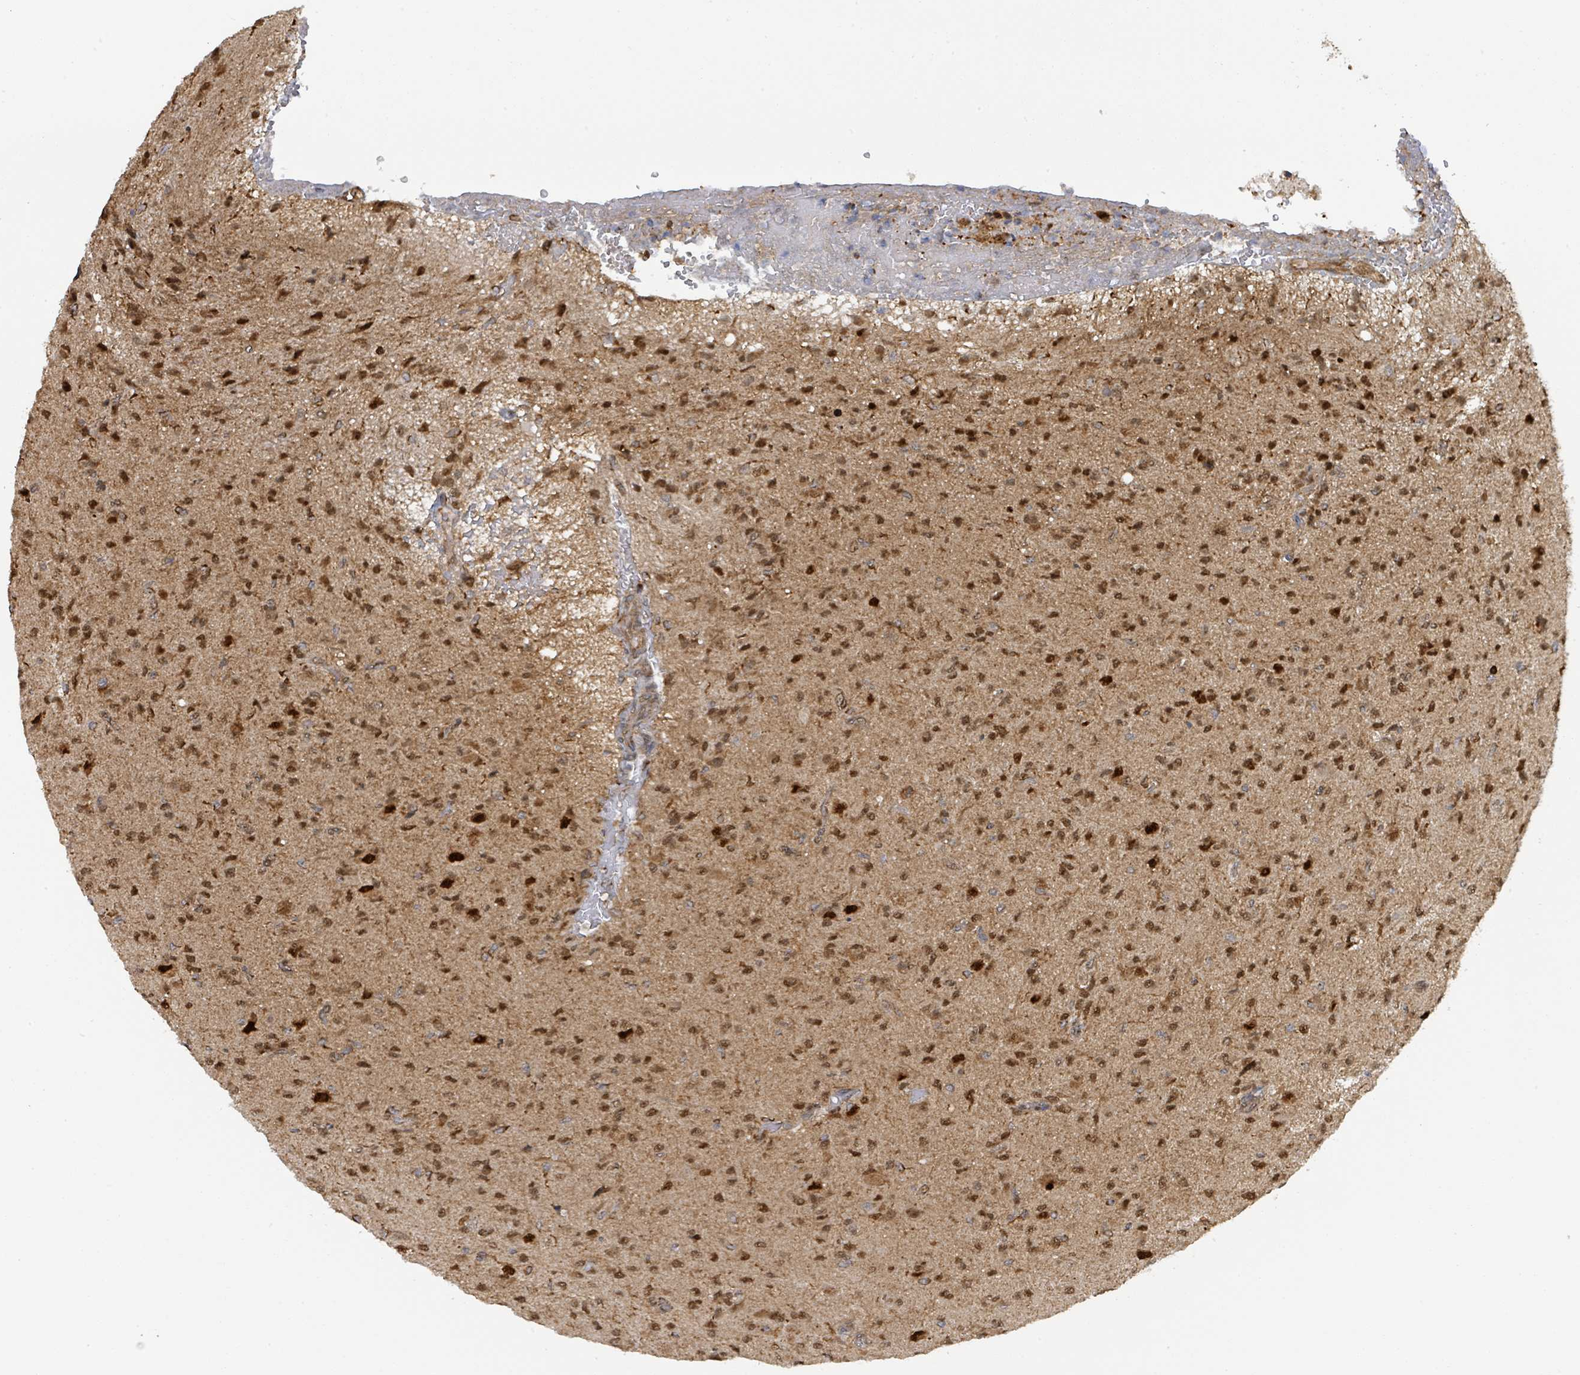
{"staining": {"intensity": "strong", "quantity": "25%-75%", "location": "cytoplasmic/membranous,nuclear"}, "tissue": "glioma", "cell_type": "Tumor cells", "image_type": "cancer", "snomed": [{"axis": "morphology", "description": "Glioma, malignant, High grade"}, {"axis": "topography", "description": "Brain"}], "caption": "There is high levels of strong cytoplasmic/membranous and nuclear staining in tumor cells of glioma, as demonstrated by immunohistochemical staining (brown color).", "gene": "PSMB7", "patient": {"sex": "male", "age": 36}}